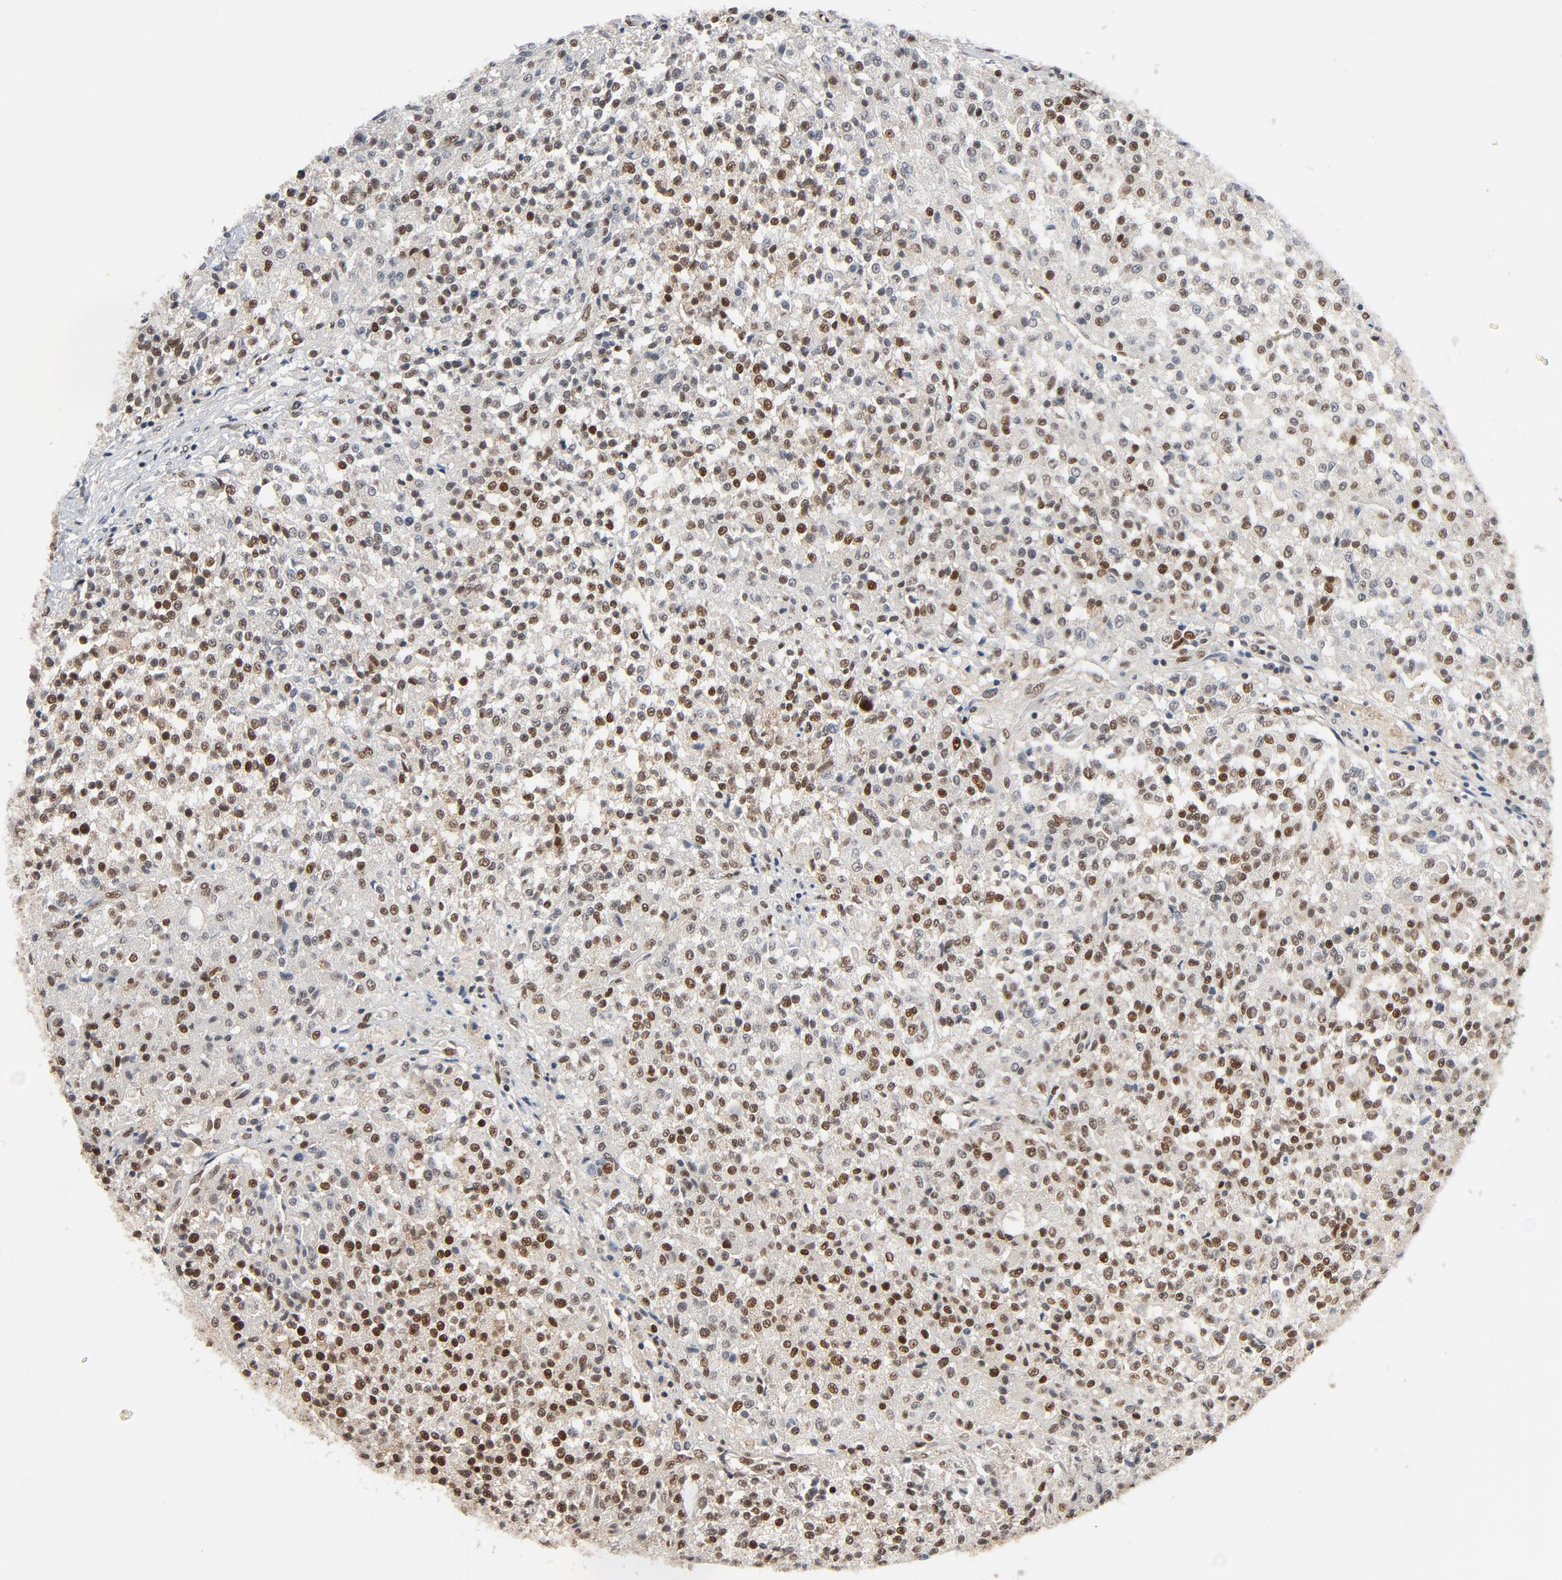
{"staining": {"intensity": "strong", "quantity": ">75%", "location": "nuclear"}, "tissue": "testis cancer", "cell_type": "Tumor cells", "image_type": "cancer", "snomed": [{"axis": "morphology", "description": "Seminoma, NOS"}, {"axis": "topography", "description": "Testis"}], "caption": "Immunohistochemistry (DAB) staining of seminoma (testis) demonstrates strong nuclear protein positivity in about >75% of tumor cells.", "gene": "SMARCD1", "patient": {"sex": "male", "age": 59}}